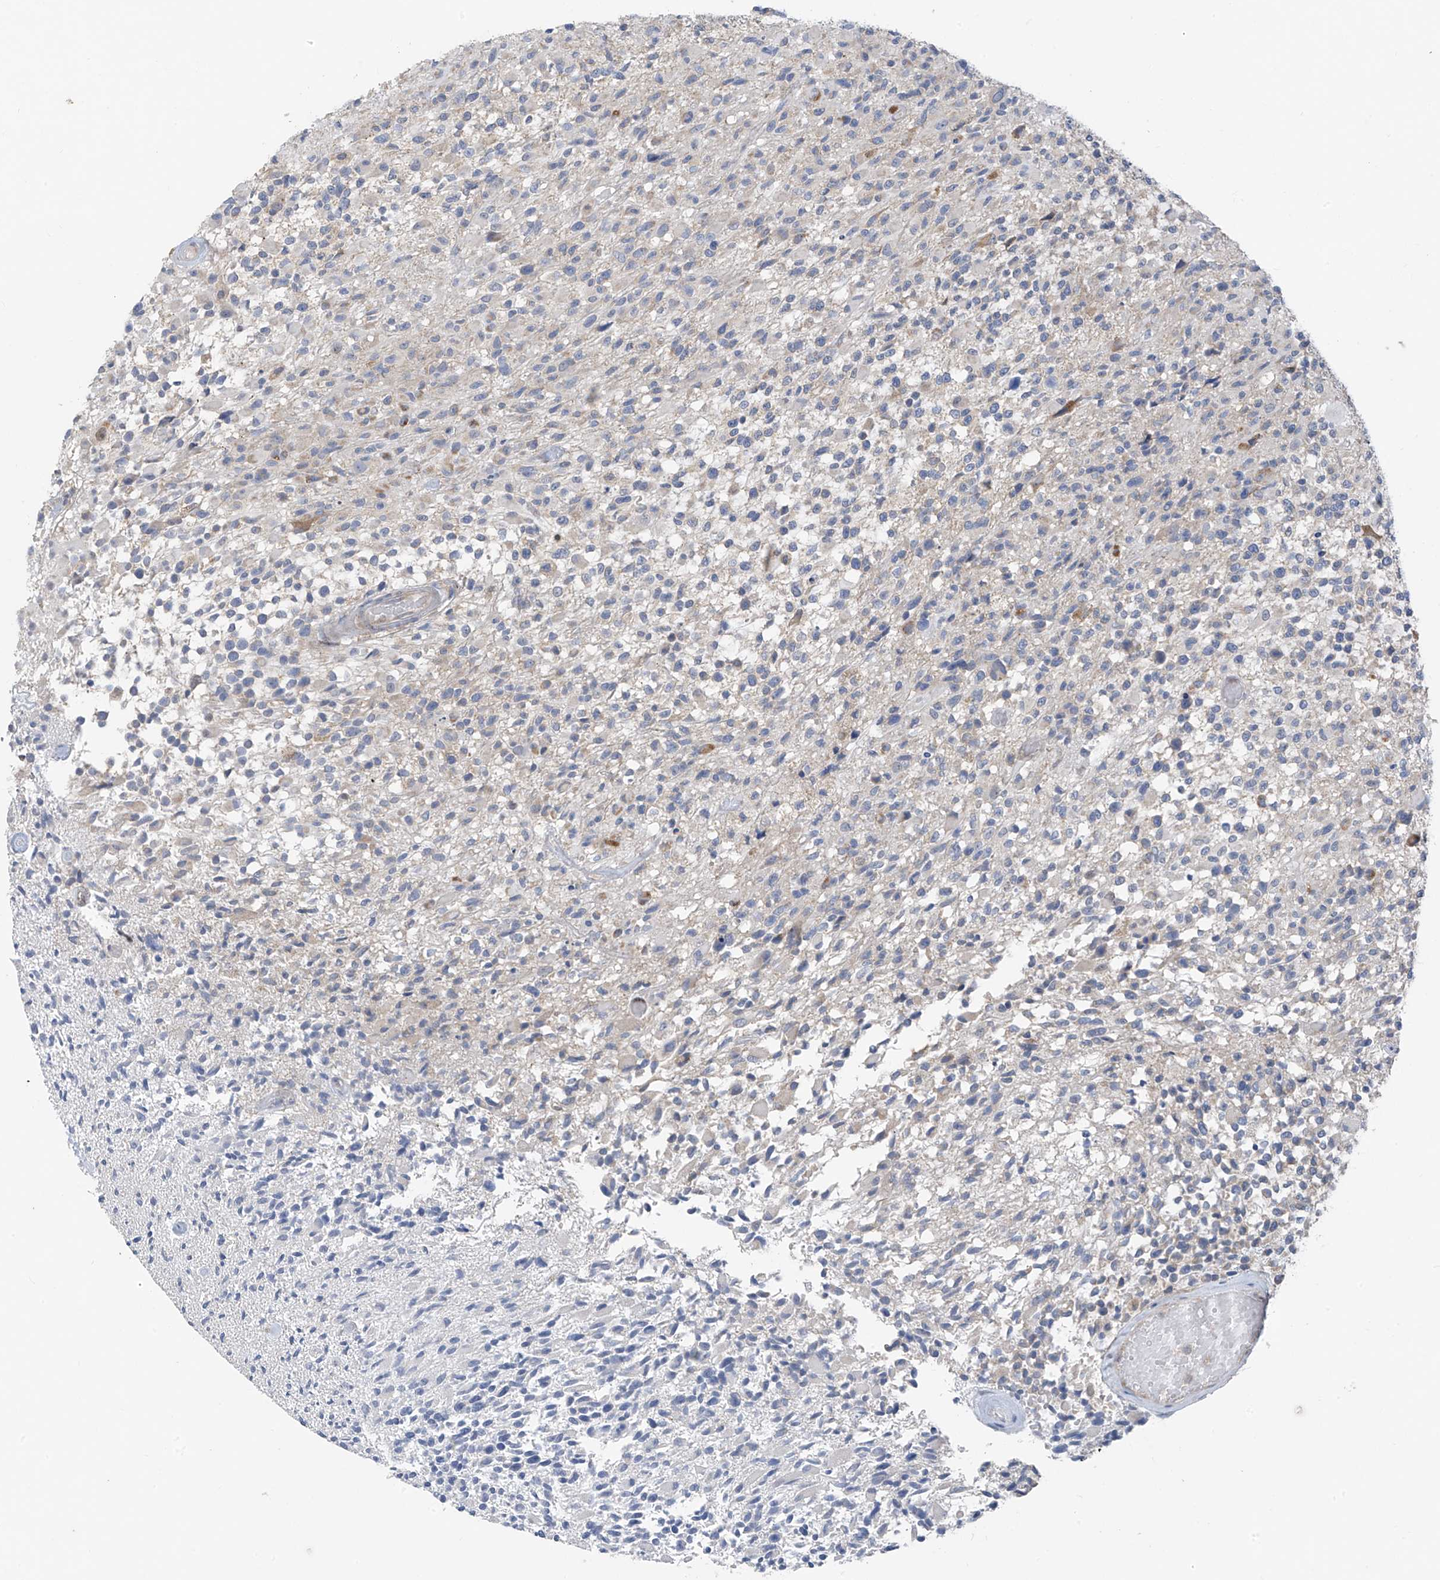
{"staining": {"intensity": "negative", "quantity": "none", "location": "none"}, "tissue": "glioma", "cell_type": "Tumor cells", "image_type": "cancer", "snomed": [{"axis": "morphology", "description": "Glioma, malignant, High grade"}, {"axis": "morphology", "description": "Glioblastoma, NOS"}, {"axis": "topography", "description": "Brain"}], "caption": "Histopathology image shows no protein expression in tumor cells of glioma tissue. Brightfield microscopy of IHC stained with DAB (brown) and hematoxylin (blue), captured at high magnification.", "gene": "RPL4", "patient": {"sex": "male", "age": 60}}